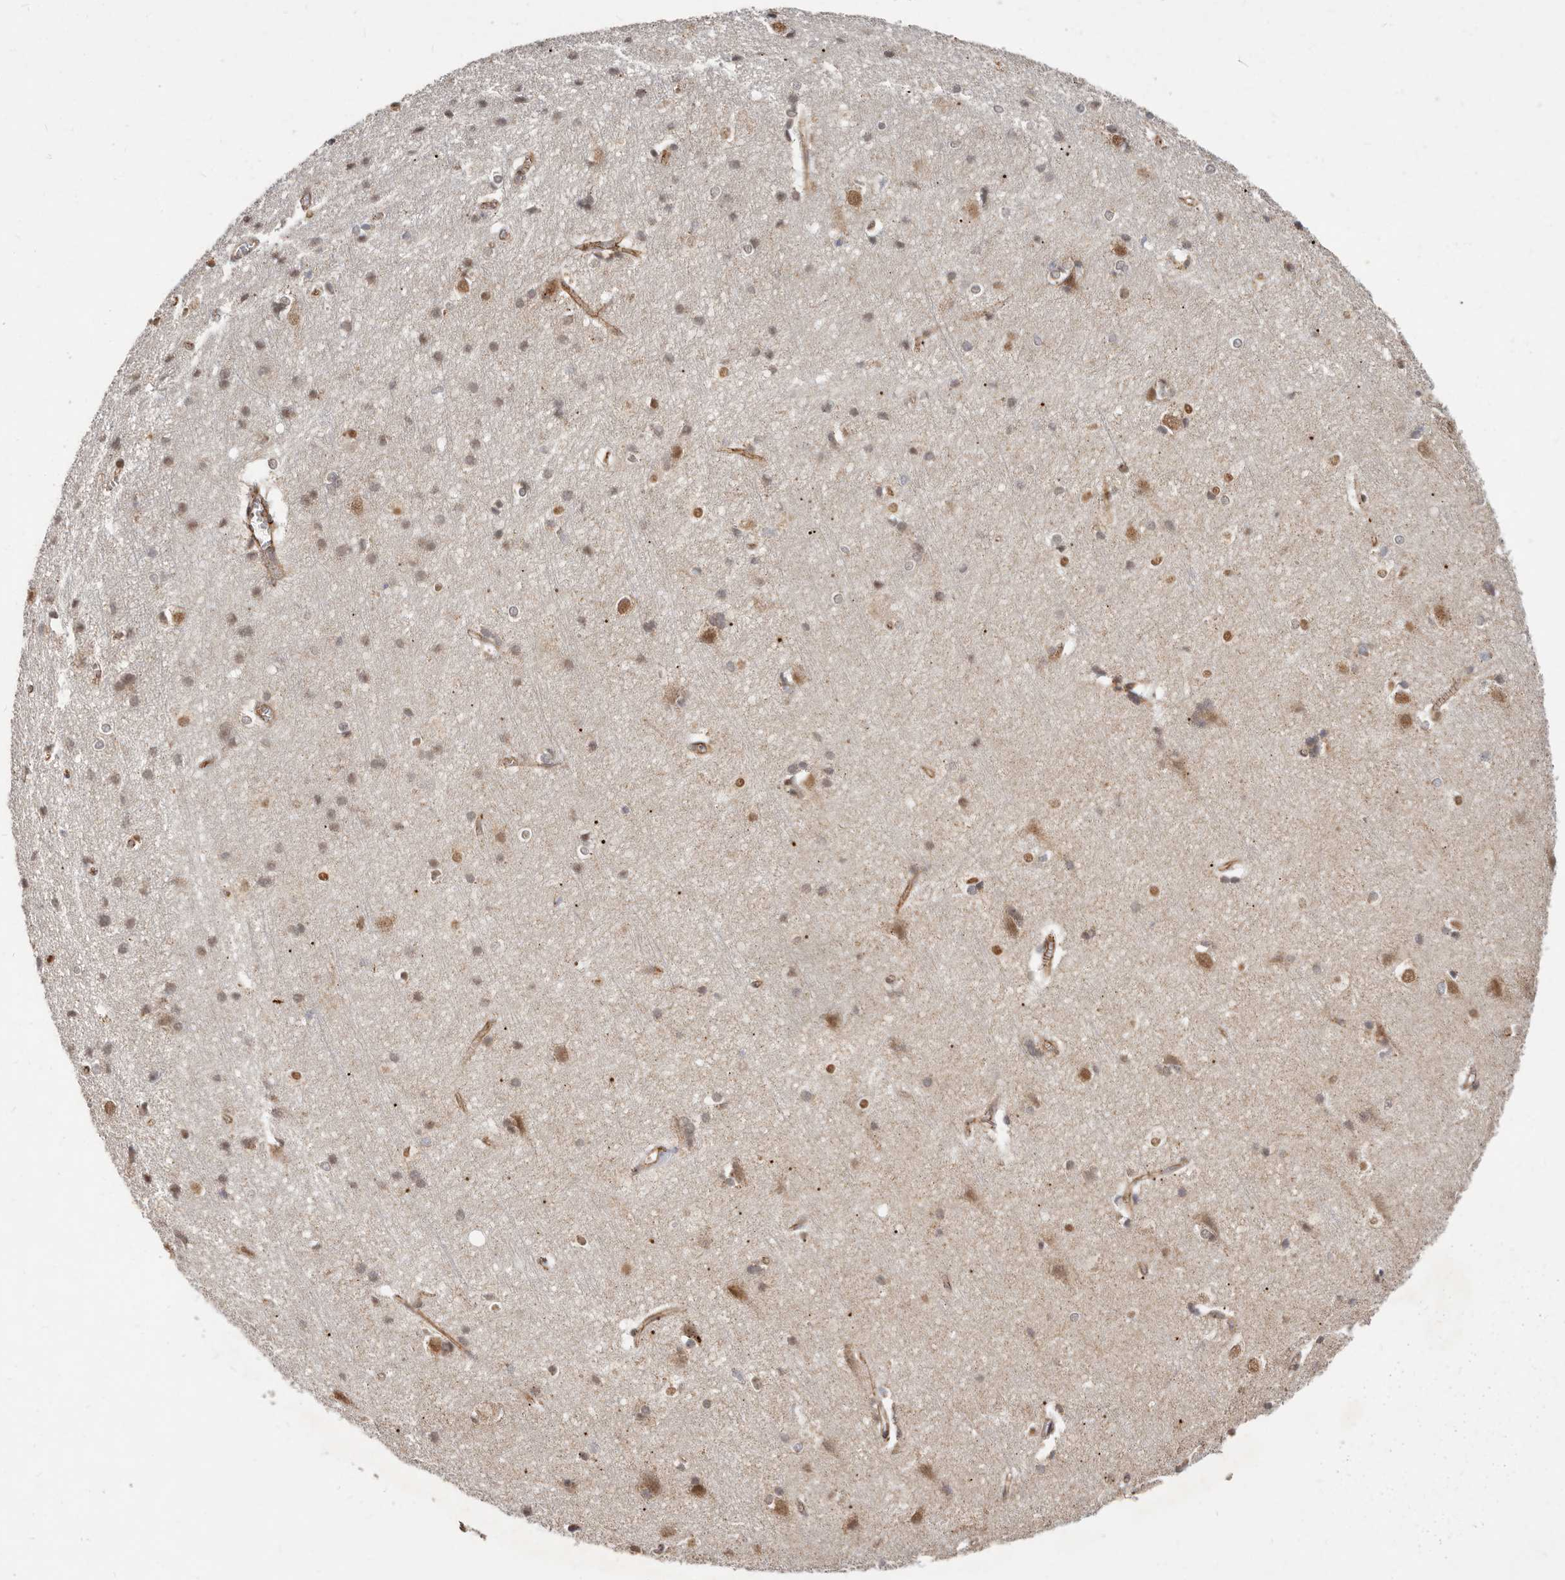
{"staining": {"intensity": "moderate", "quantity": ">75%", "location": "cytoplasmic/membranous"}, "tissue": "cerebral cortex", "cell_type": "Endothelial cells", "image_type": "normal", "snomed": [{"axis": "morphology", "description": "Normal tissue, NOS"}, {"axis": "topography", "description": "Cerebral cortex"}], "caption": "This micrograph demonstrates benign cerebral cortex stained with immunohistochemistry to label a protein in brown. The cytoplasmic/membranous of endothelial cells show moderate positivity for the protein. Nuclei are counter-stained blue.", "gene": "USP49", "patient": {"sex": "male", "age": 54}}